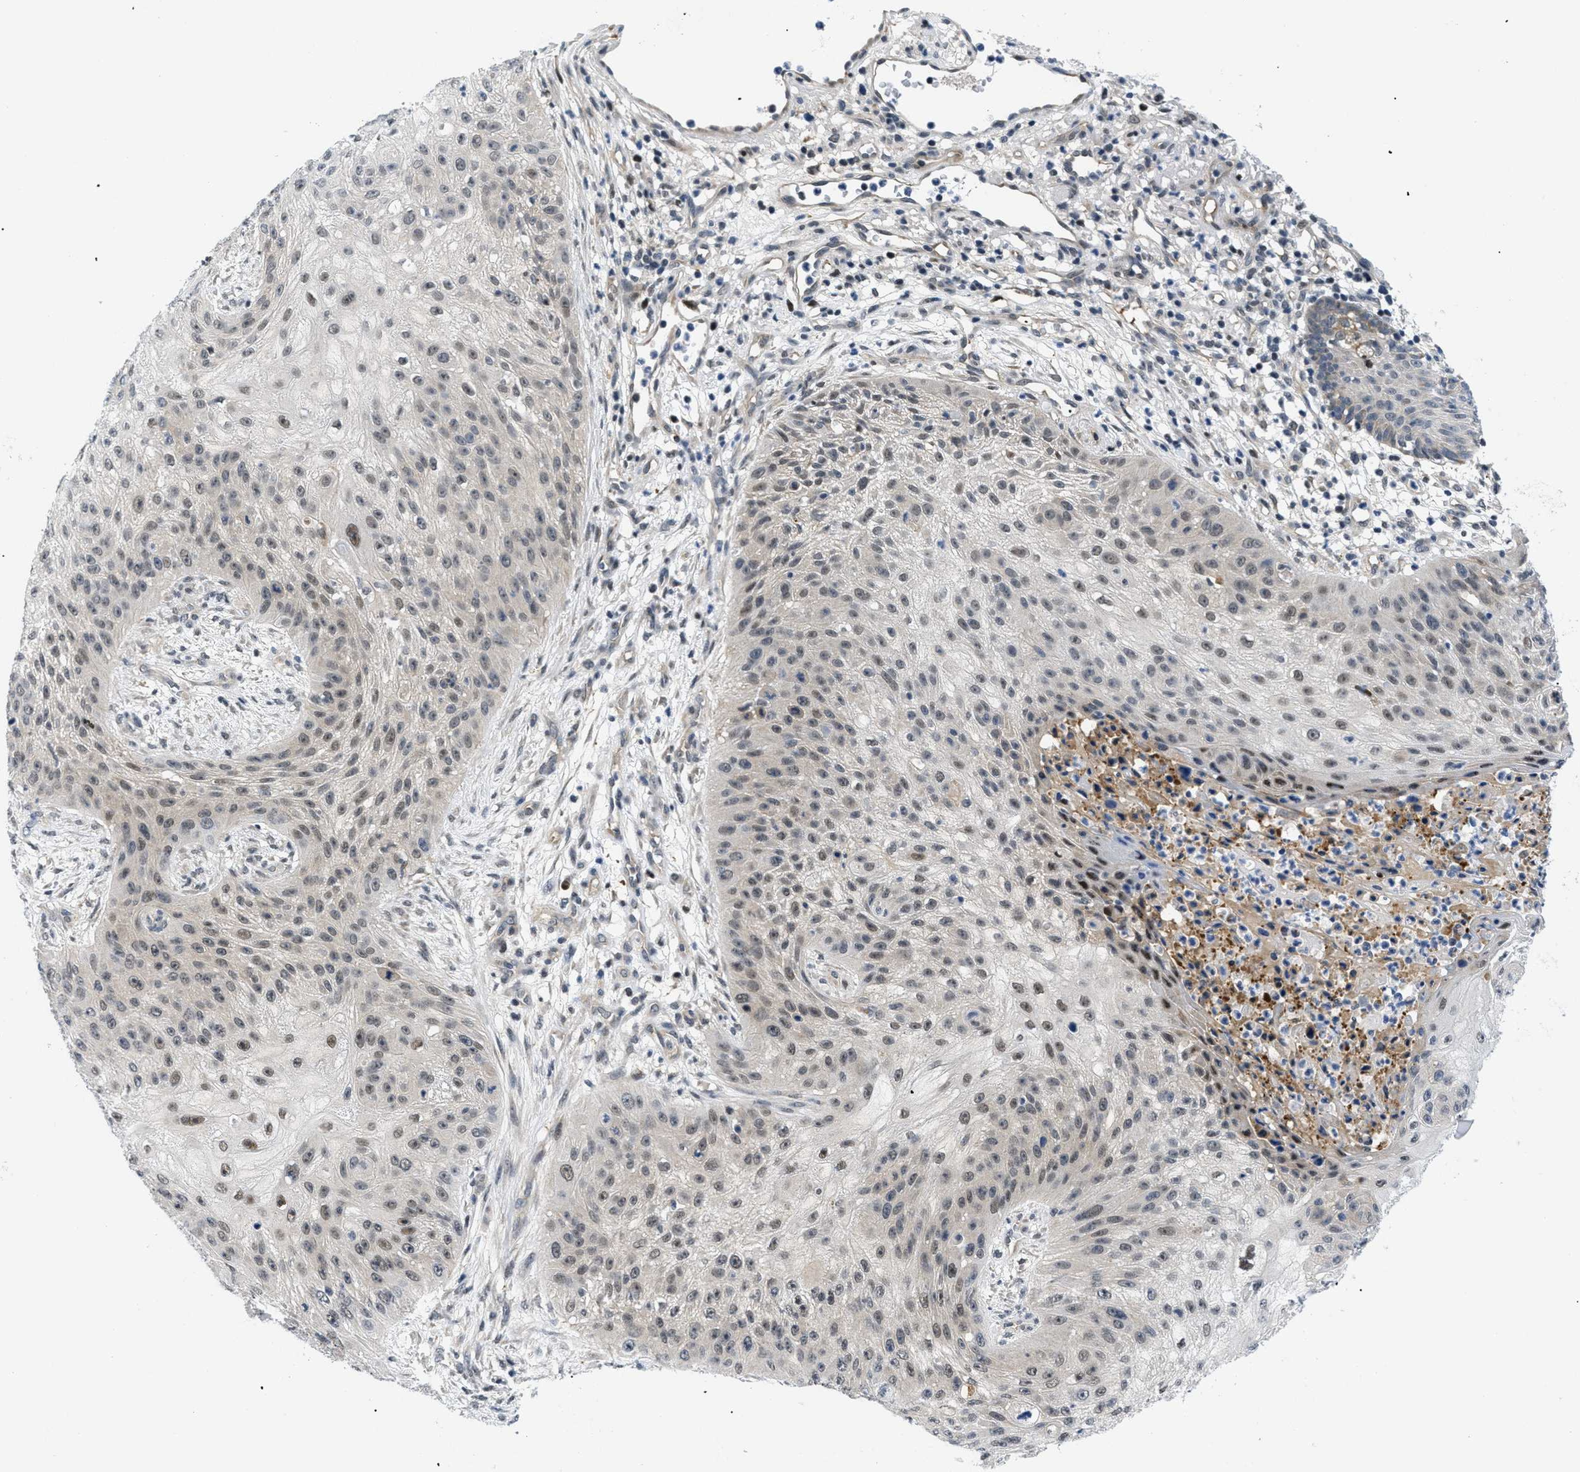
{"staining": {"intensity": "weak", "quantity": "25%-75%", "location": "cytoplasmic/membranous,nuclear"}, "tissue": "skin cancer", "cell_type": "Tumor cells", "image_type": "cancer", "snomed": [{"axis": "morphology", "description": "Squamous cell carcinoma, NOS"}, {"axis": "topography", "description": "Skin"}], "caption": "Skin squamous cell carcinoma stained with a brown dye shows weak cytoplasmic/membranous and nuclear positive positivity in about 25%-75% of tumor cells.", "gene": "SLC29A2", "patient": {"sex": "female", "age": 80}}